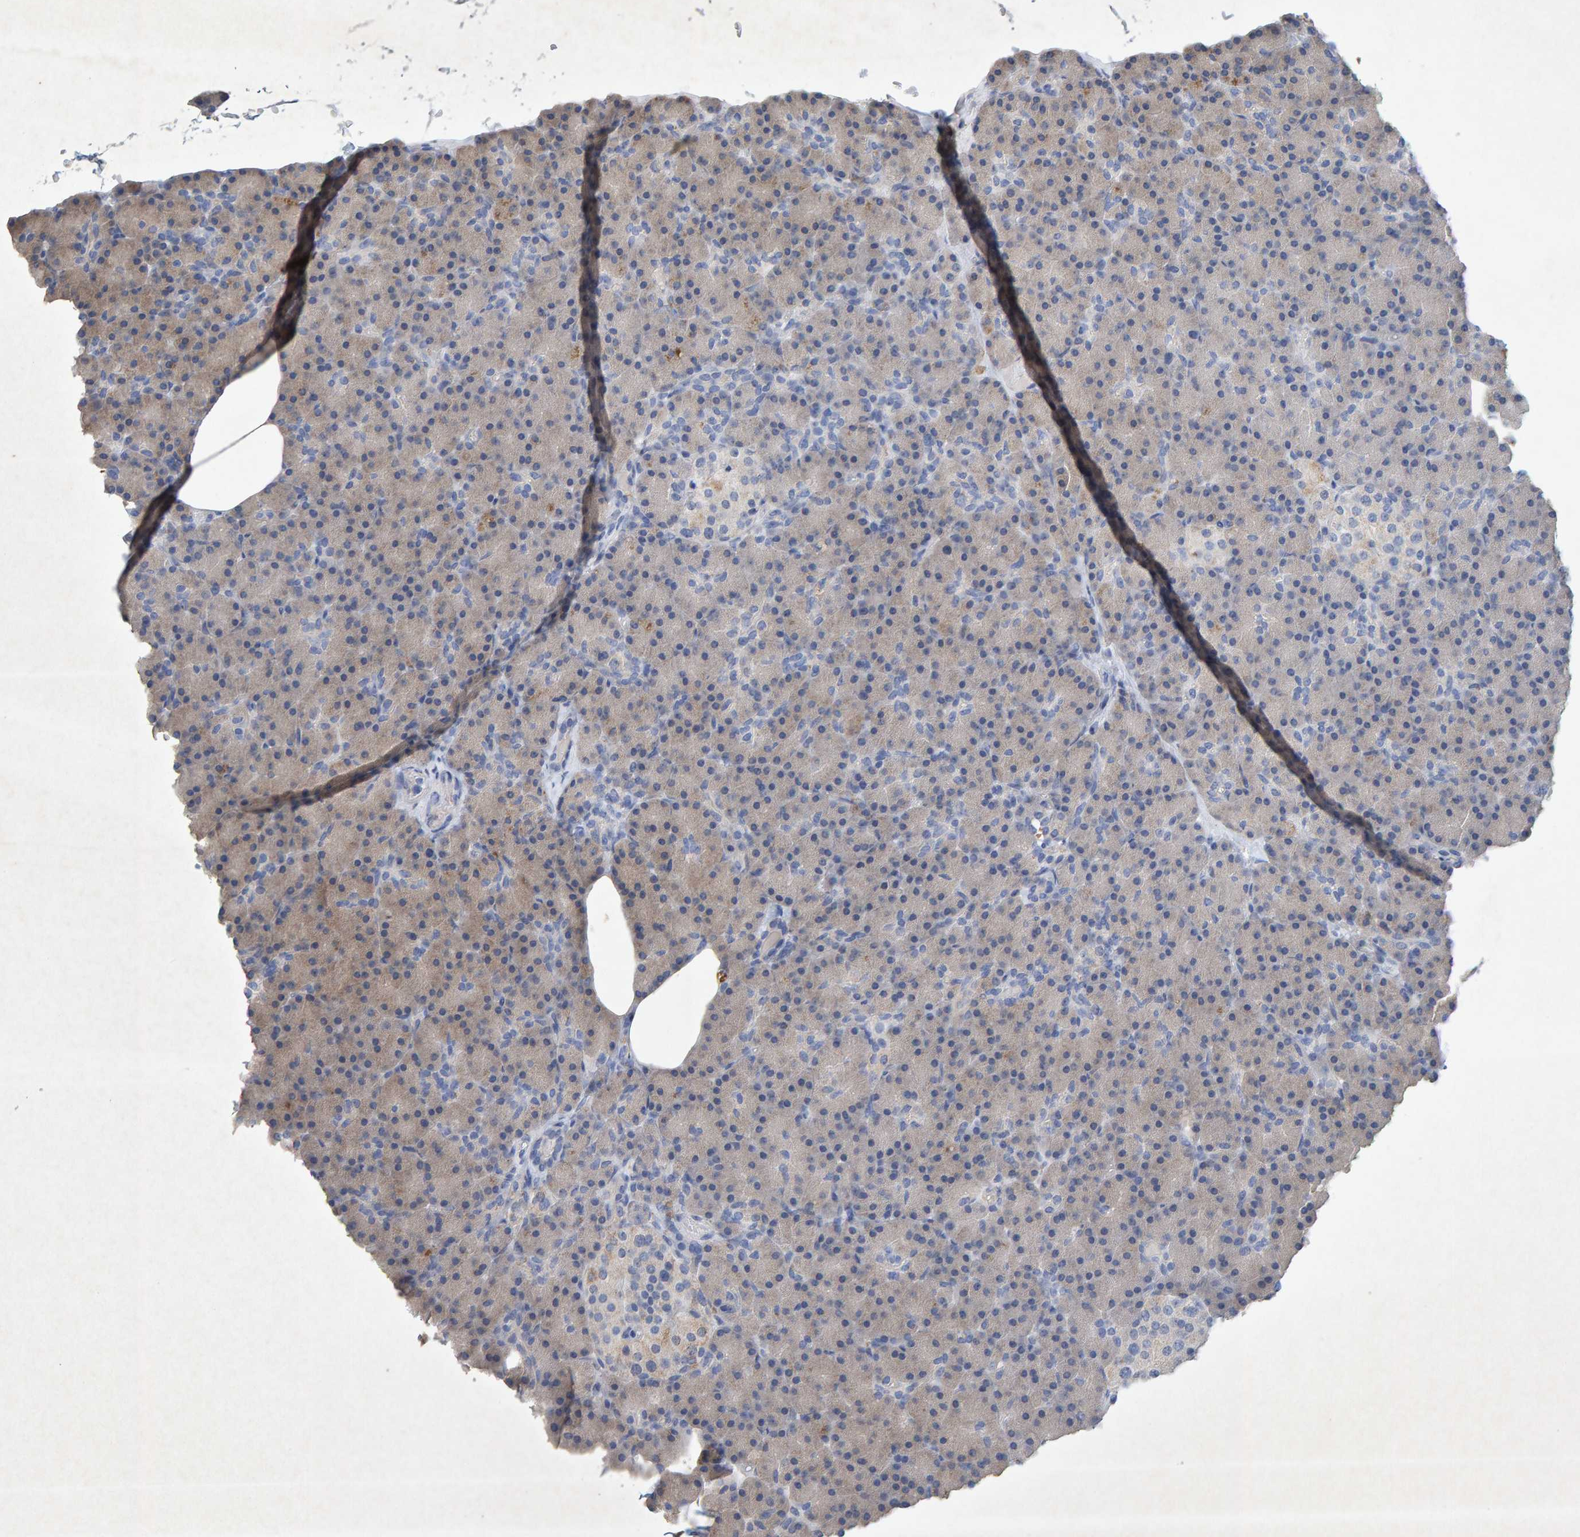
{"staining": {"intensity": "weak", "quantity": ">75%", "location": "cytoplasmic/membranous"}, "tissue": "pancreas", "cell_type": "Exocrine glandular cells", "image_type": "normal", "snomed": [{"axis": "morphology", "description": "Normal tissue, NOS"}, {"axis": "topography", "description": "Pancreas"}], "caption": "Approximately >75% of exocrine glandular cells in benign pancreas reveal weak cytoplasmic/membranous protein expression as visualized by brown immunohistochemical staining.", "gene": "CTH", "patient": {"sex": "female", "age": 43}}